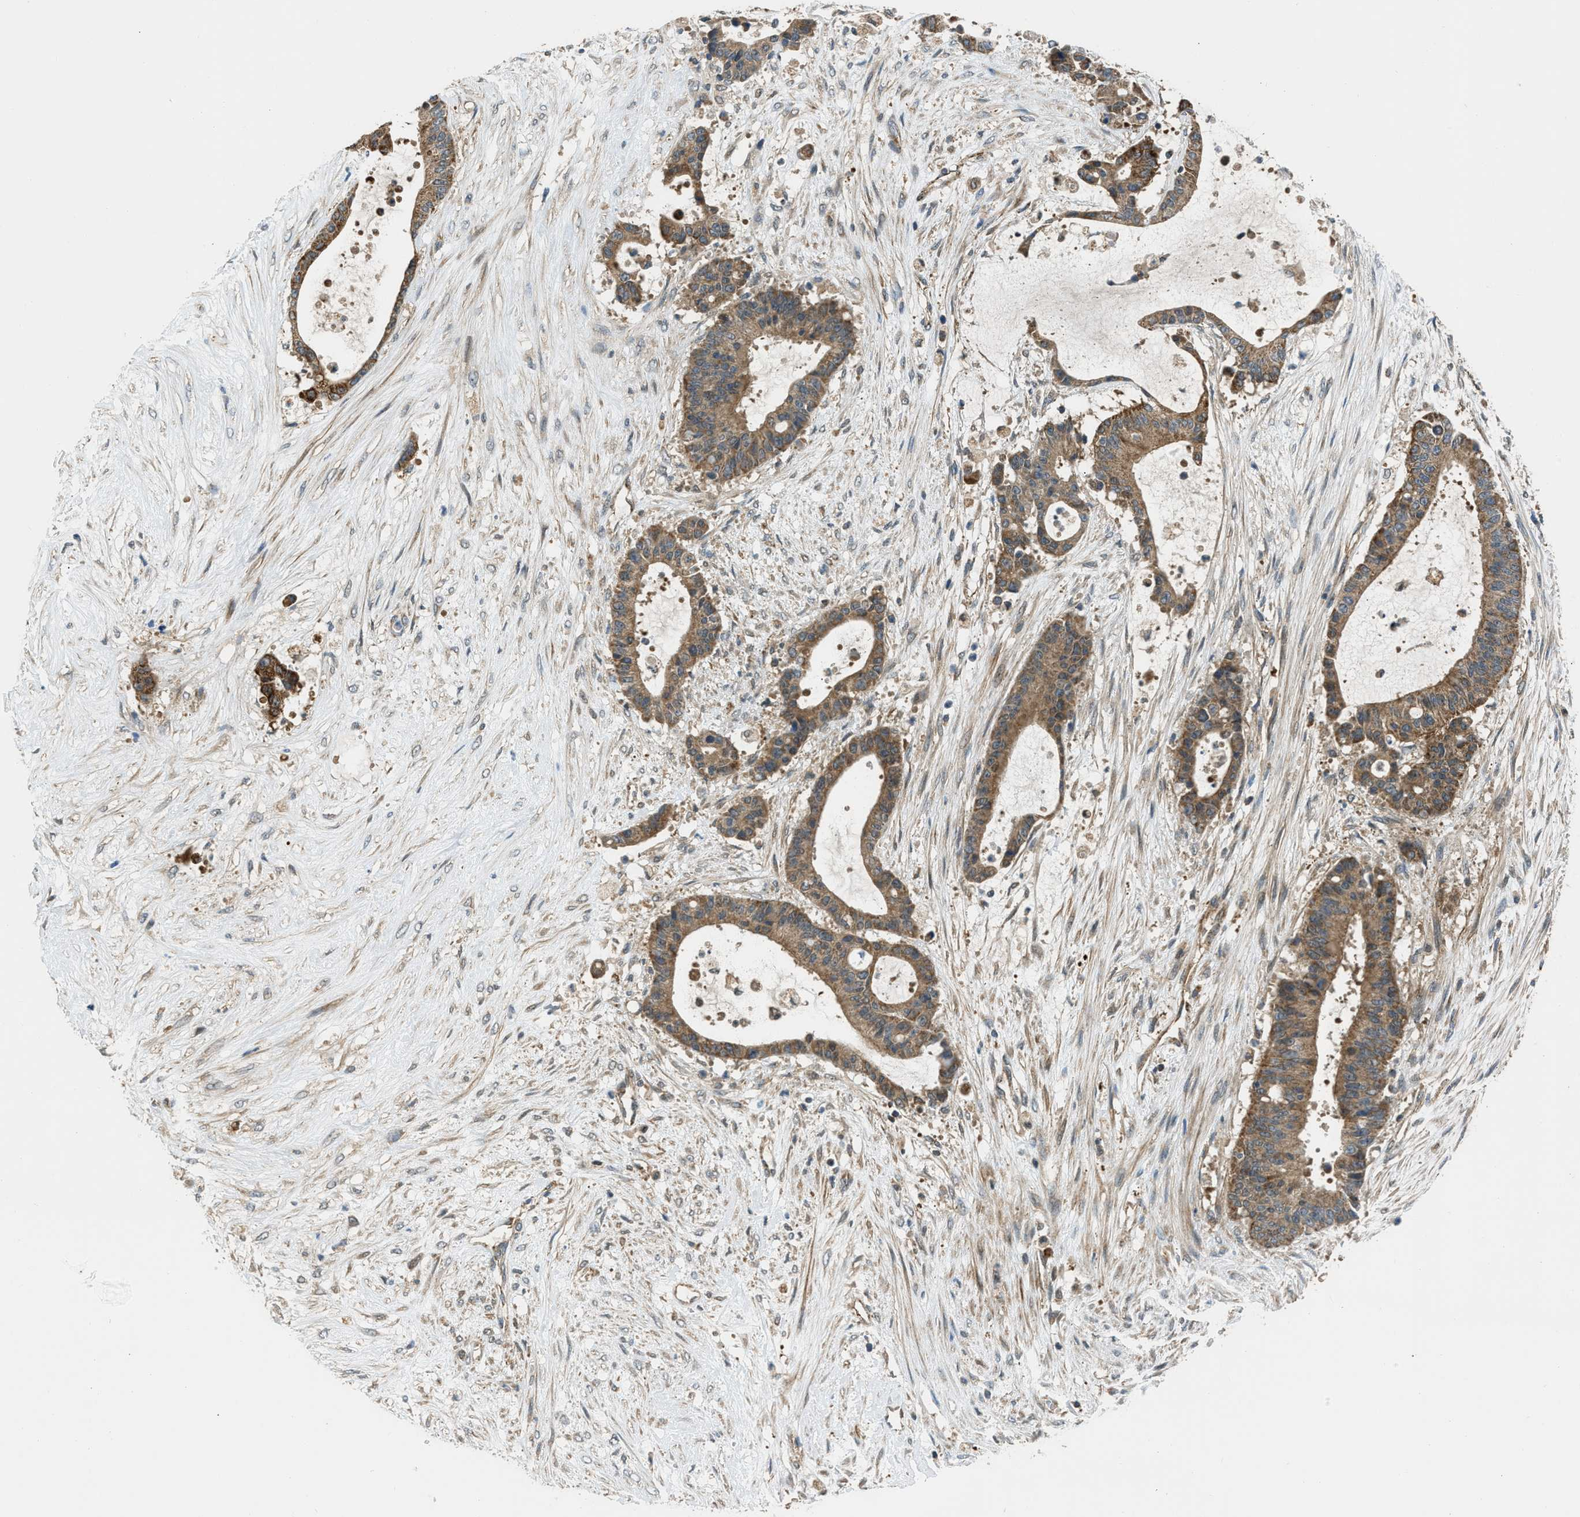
{"staining": {"intensity": "moderate", "quantity": ">75%", "location": "cytoplasmic/membranous"}, "tissue": "liver cancer", "cell_type": "Tumor cells", "image_type": "cancer", "snomed": [{"axis": "morphology", "description": "Cholangiocarcinoma"}, {"axis": "topography", "description": "Liver"}], "caption": "This is a histology image of IHC staining of liver cancer, which shows moderate positivity in the cytoplasmic/membranous of tumor cells.", "gene": "SESN2", "patient": {"sex": "female", "age": 73}}